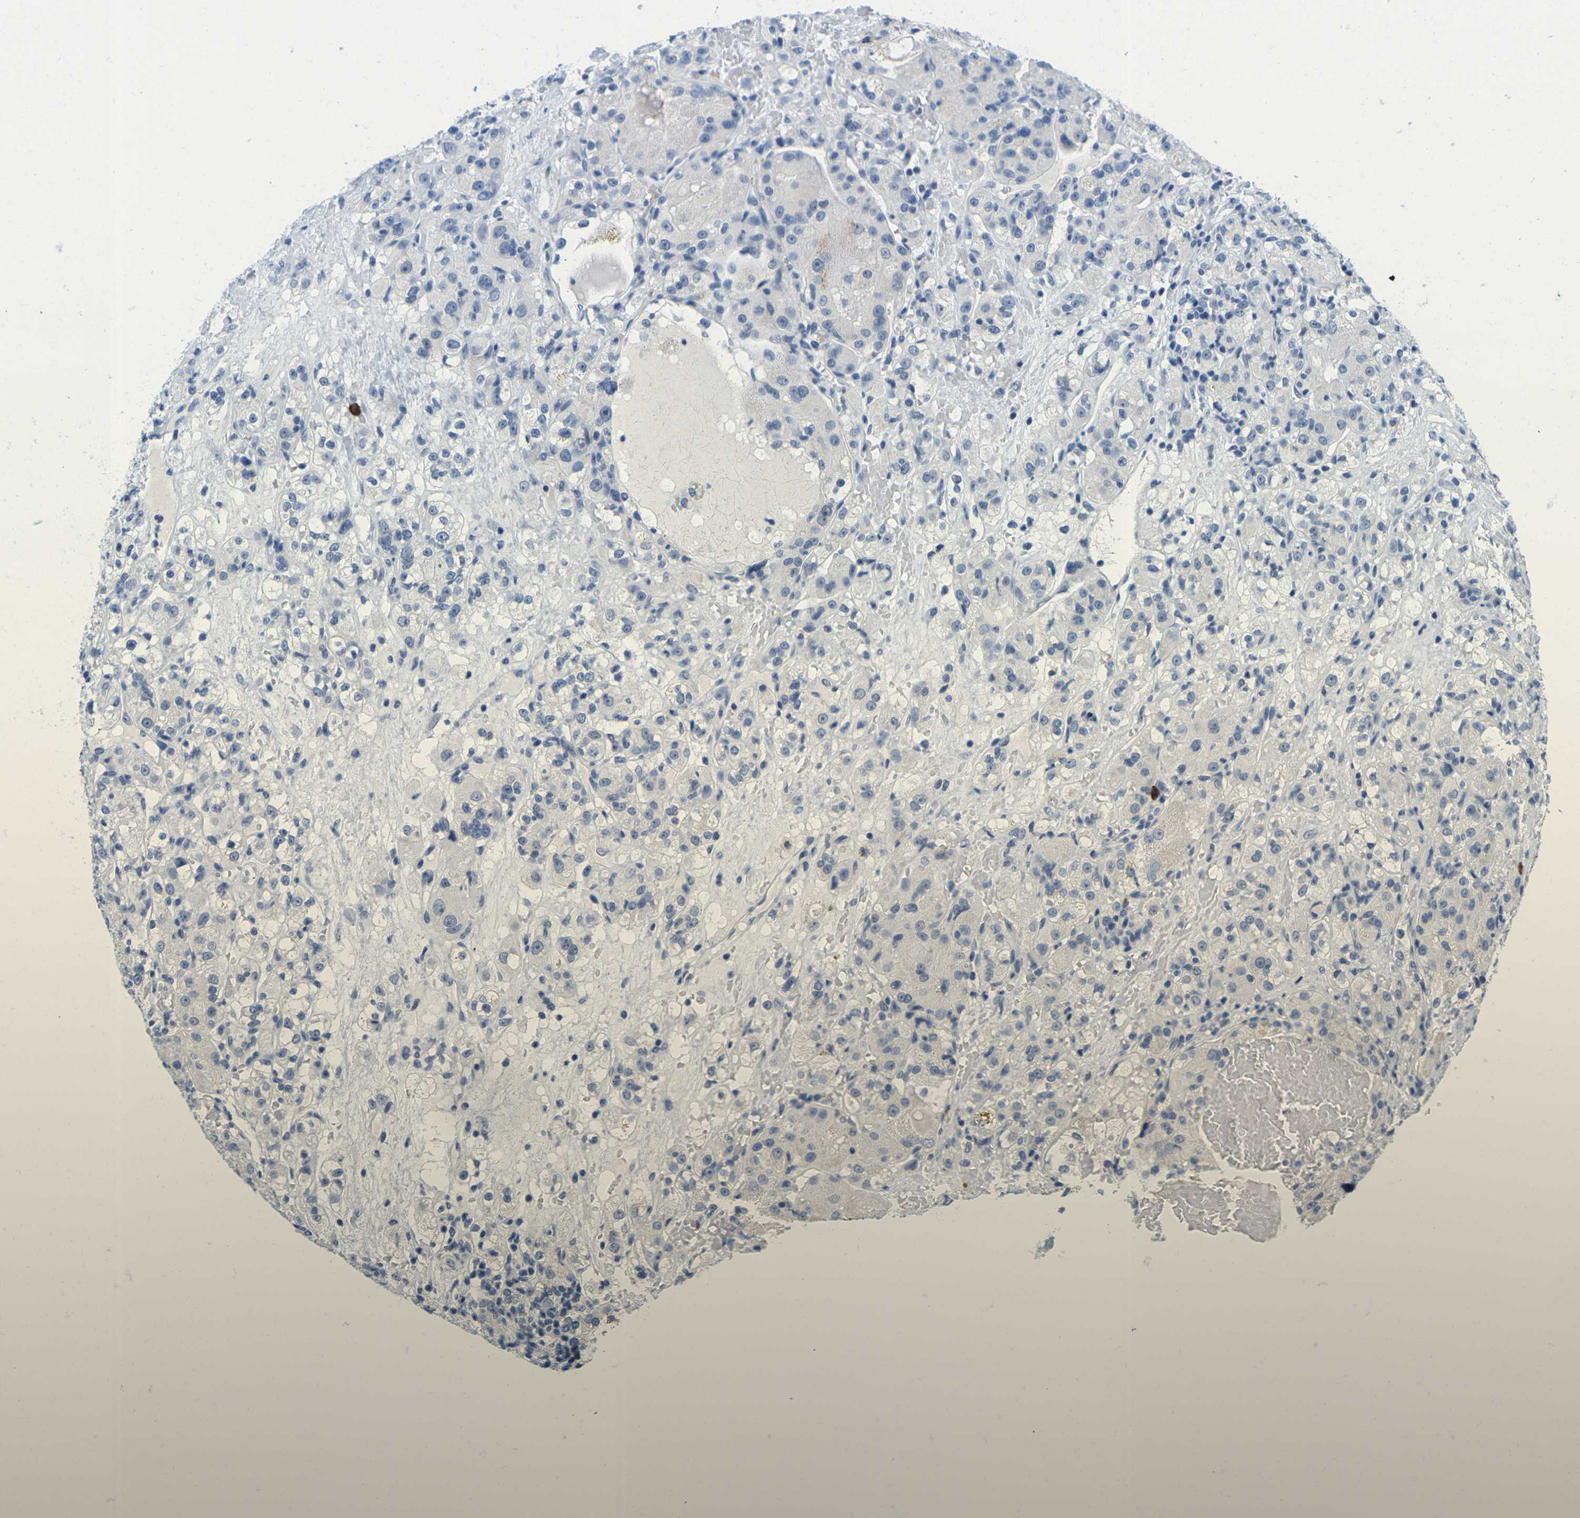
{"staining": {"intensity": "negative", "quantity": "none", "location": "none"}, "tissue": "renal cancer", "cell_type": "Tumor cells", "image_type": "cancer", "snomed": [{"axis": "morphology", "description": "Normal tissue, NOS"}, {"axis": "morphology", "description": "Adenocarcinoma, NOS"}, {"axis": "topography", "description": "Kidney"}], "caption": "Renal adenocarcinoma was stained to show a protein in brown. There is no significant positivity in tumor cells.", "gene": "GPR15", "patient": {"sex": "male", "age": 61}}